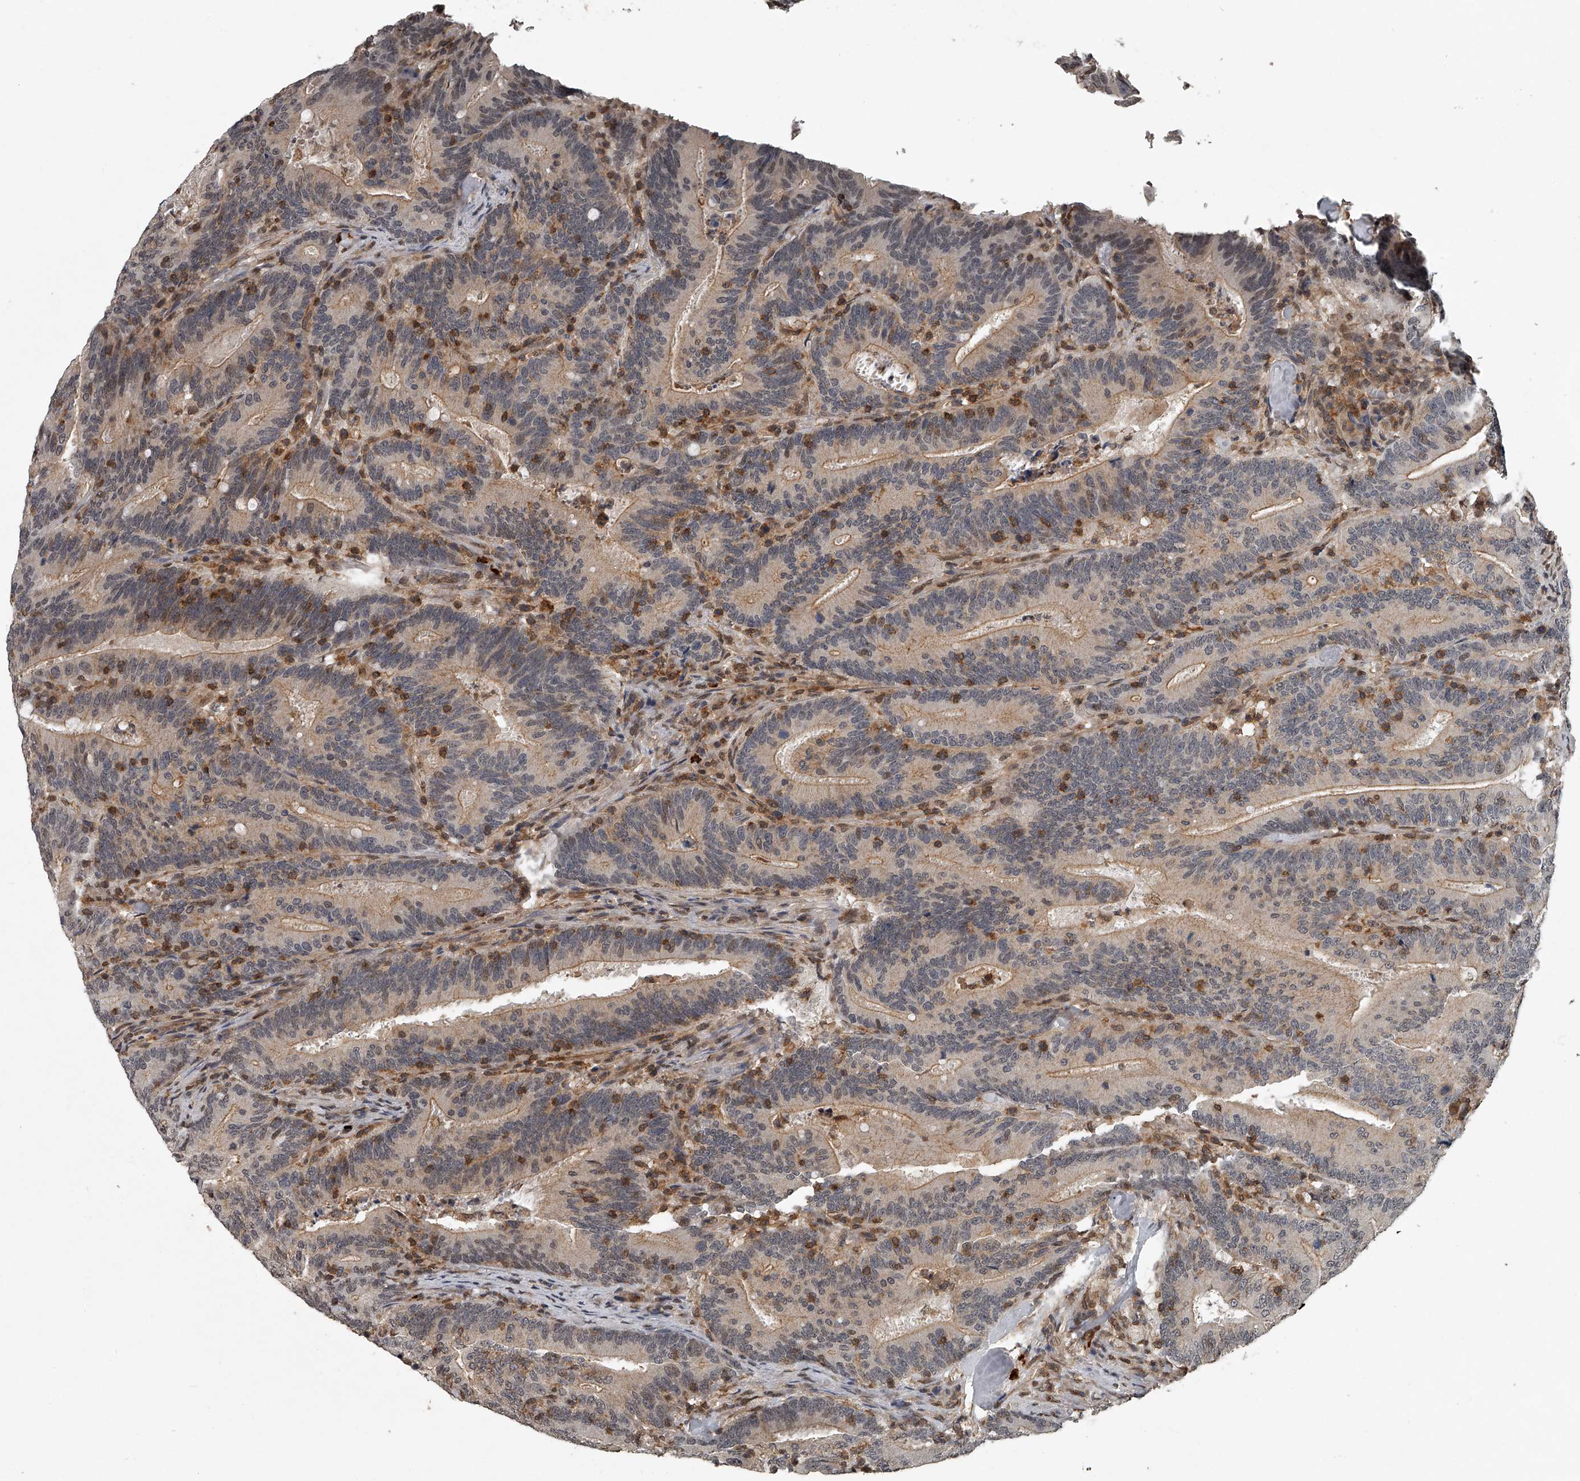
{"staining": {"intensity": "weak", "quantity": "25%-75%", "location": "cytoplasmic/membranous"}, "tissue": "colorectal cancer", "cell_type": "Tumor cells", "image_type": "cancer", "snomed": [{"axis": "morphology", "description": "Adenocarcinoma, NOS"}, {"axis": "topography", "description": "Colon"}], "caption": "Immunohistochemical staining of colorectal adenocarcinoma displays weak cytoplasmic/membranous protein expression in about 25%-75% of tumor cells. The staining is performed using DAB brown chromogen to label protein expression. The nuclei are counter-stained blue using hematoxylin.", "gene": "PLEKHG1", "patient": {"sex": "female", "age": 66}}